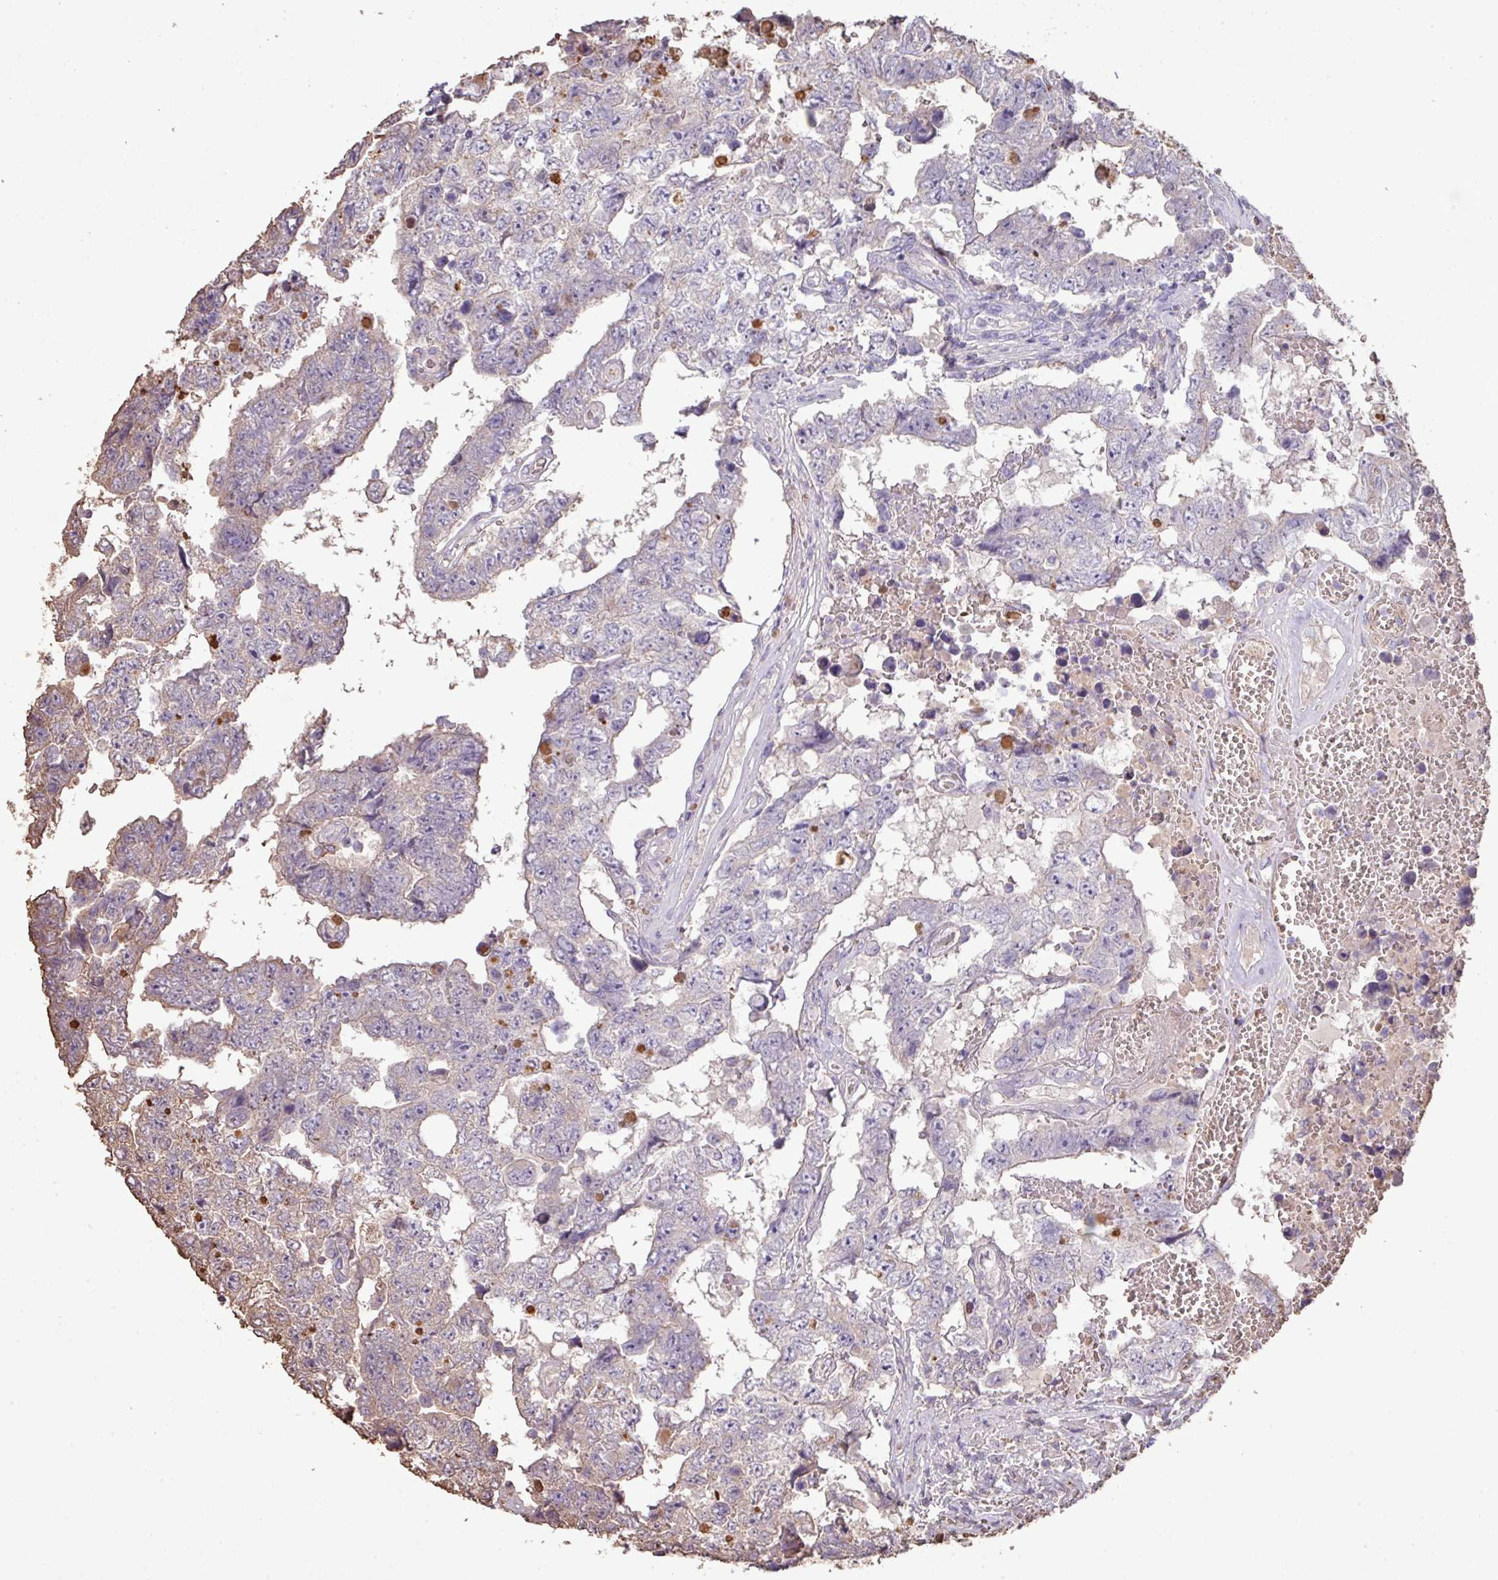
{"staining": {"intensity": "negative", "quantity": "none", "location": "none"}, "tissue": "testis cancer", "cell_type": "Tumor cells", "image_type": "cancer", "snomed": [{"axis": "morphology", "description": "Carcinoma, Embryonal, NOS"}, {"axis": "topography", "description": "Testis"}], "caption": "The immunohistochemistry image has no significant staining in tumor cells of testis embryonal carcinoma tissue.", "gene": "CAMK2B", "patient": {"sex": "male", "age": 25}}